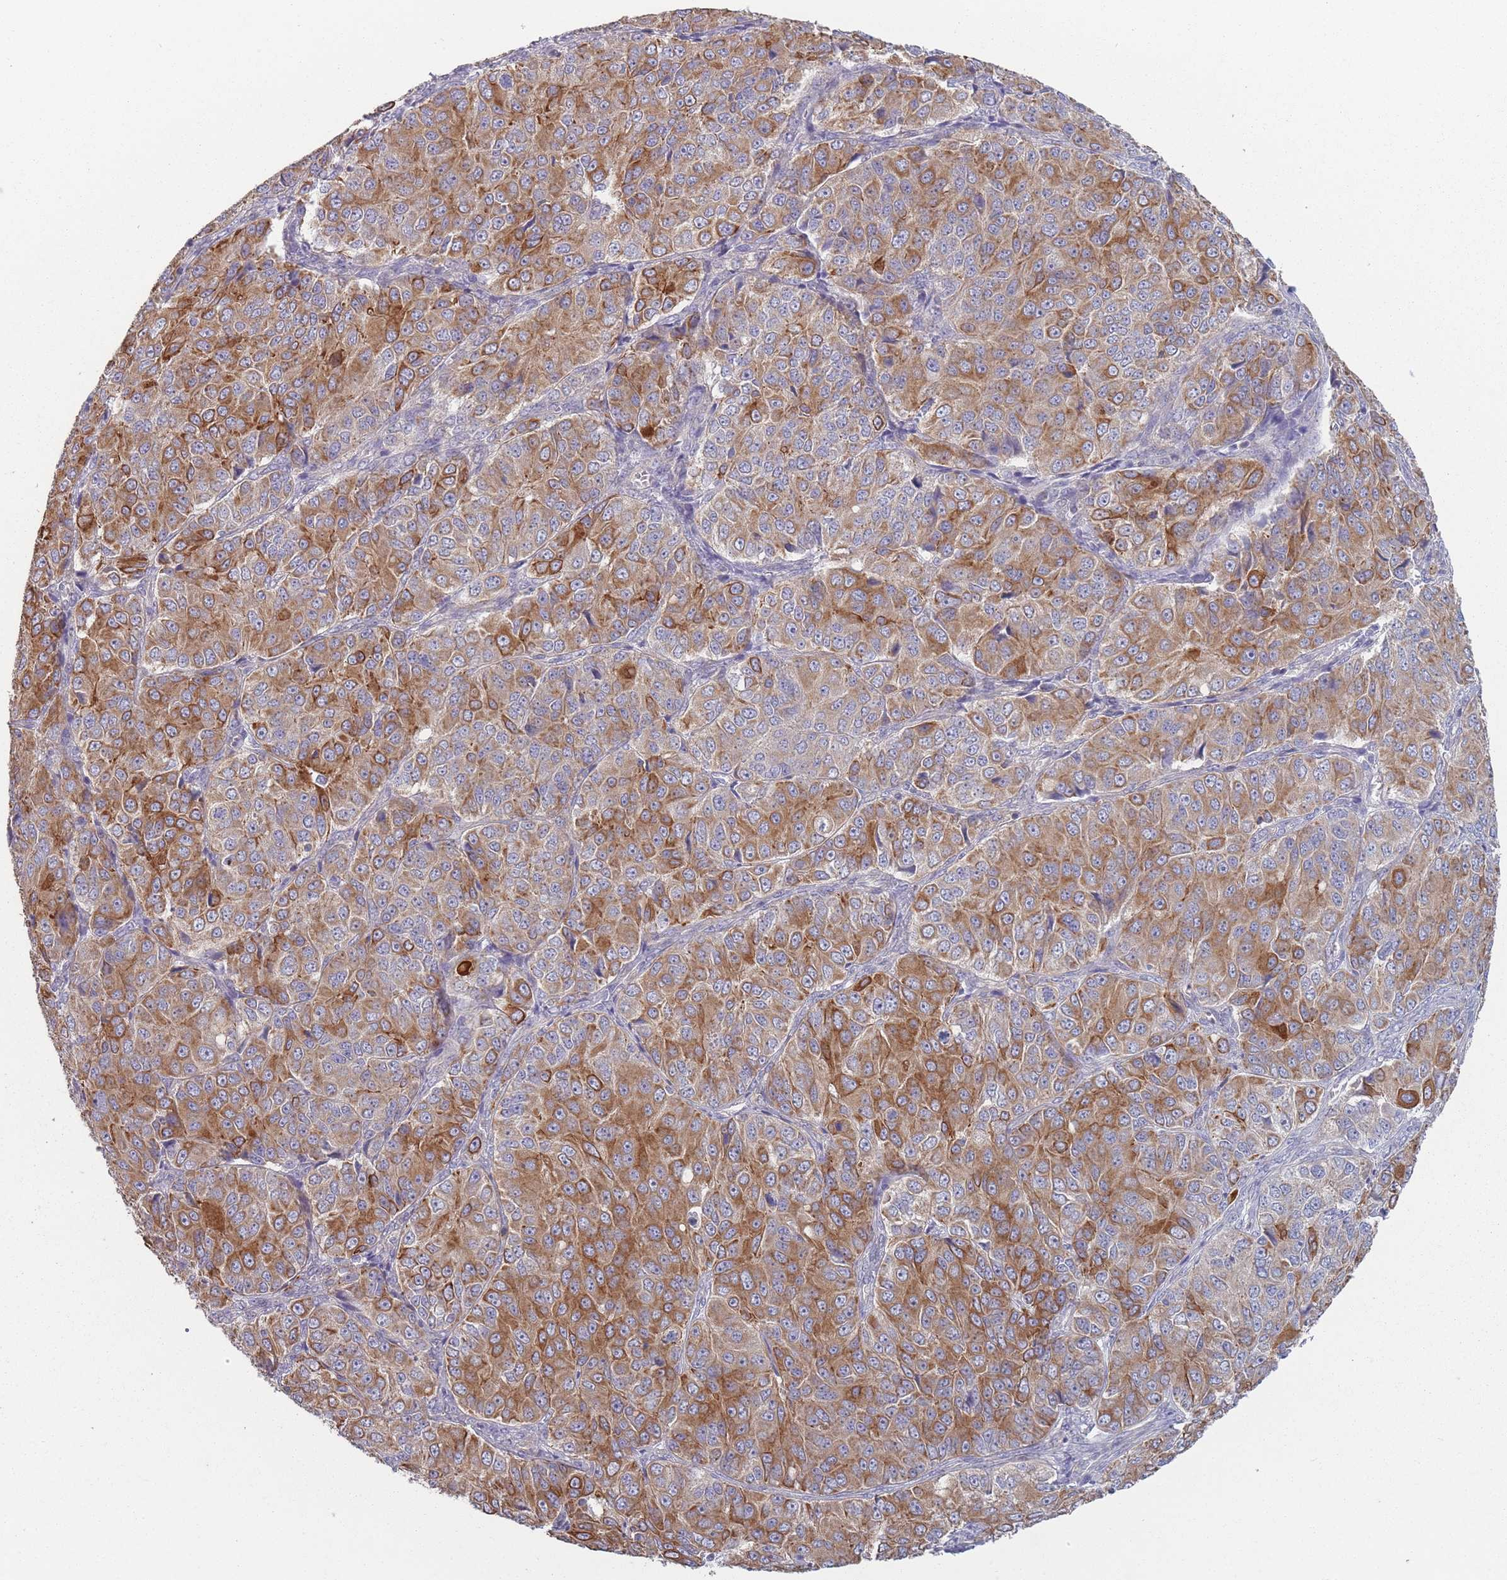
{"staining": {"intensity": "strong", "quantity": "25%-75%", "location": "cytoplasmic/membranous"}, "tissue": "ovarian cancer", "cell_type": "Tumor cells", "image_type": "cancer", "snomed": [{"axis": "morphology", "description": "Carcinoma, endometroid"}, {"axis": "topography", "description": "Ovary"}], "caption": "This is a micrograph of IHC staining of ovarian endometroid carcinoma, which shows strong expression in the cytoplasmic/membranous of tumor cells.", "gene": "HSBP1L1", "patient": {"sex": "female", "age": 51}}